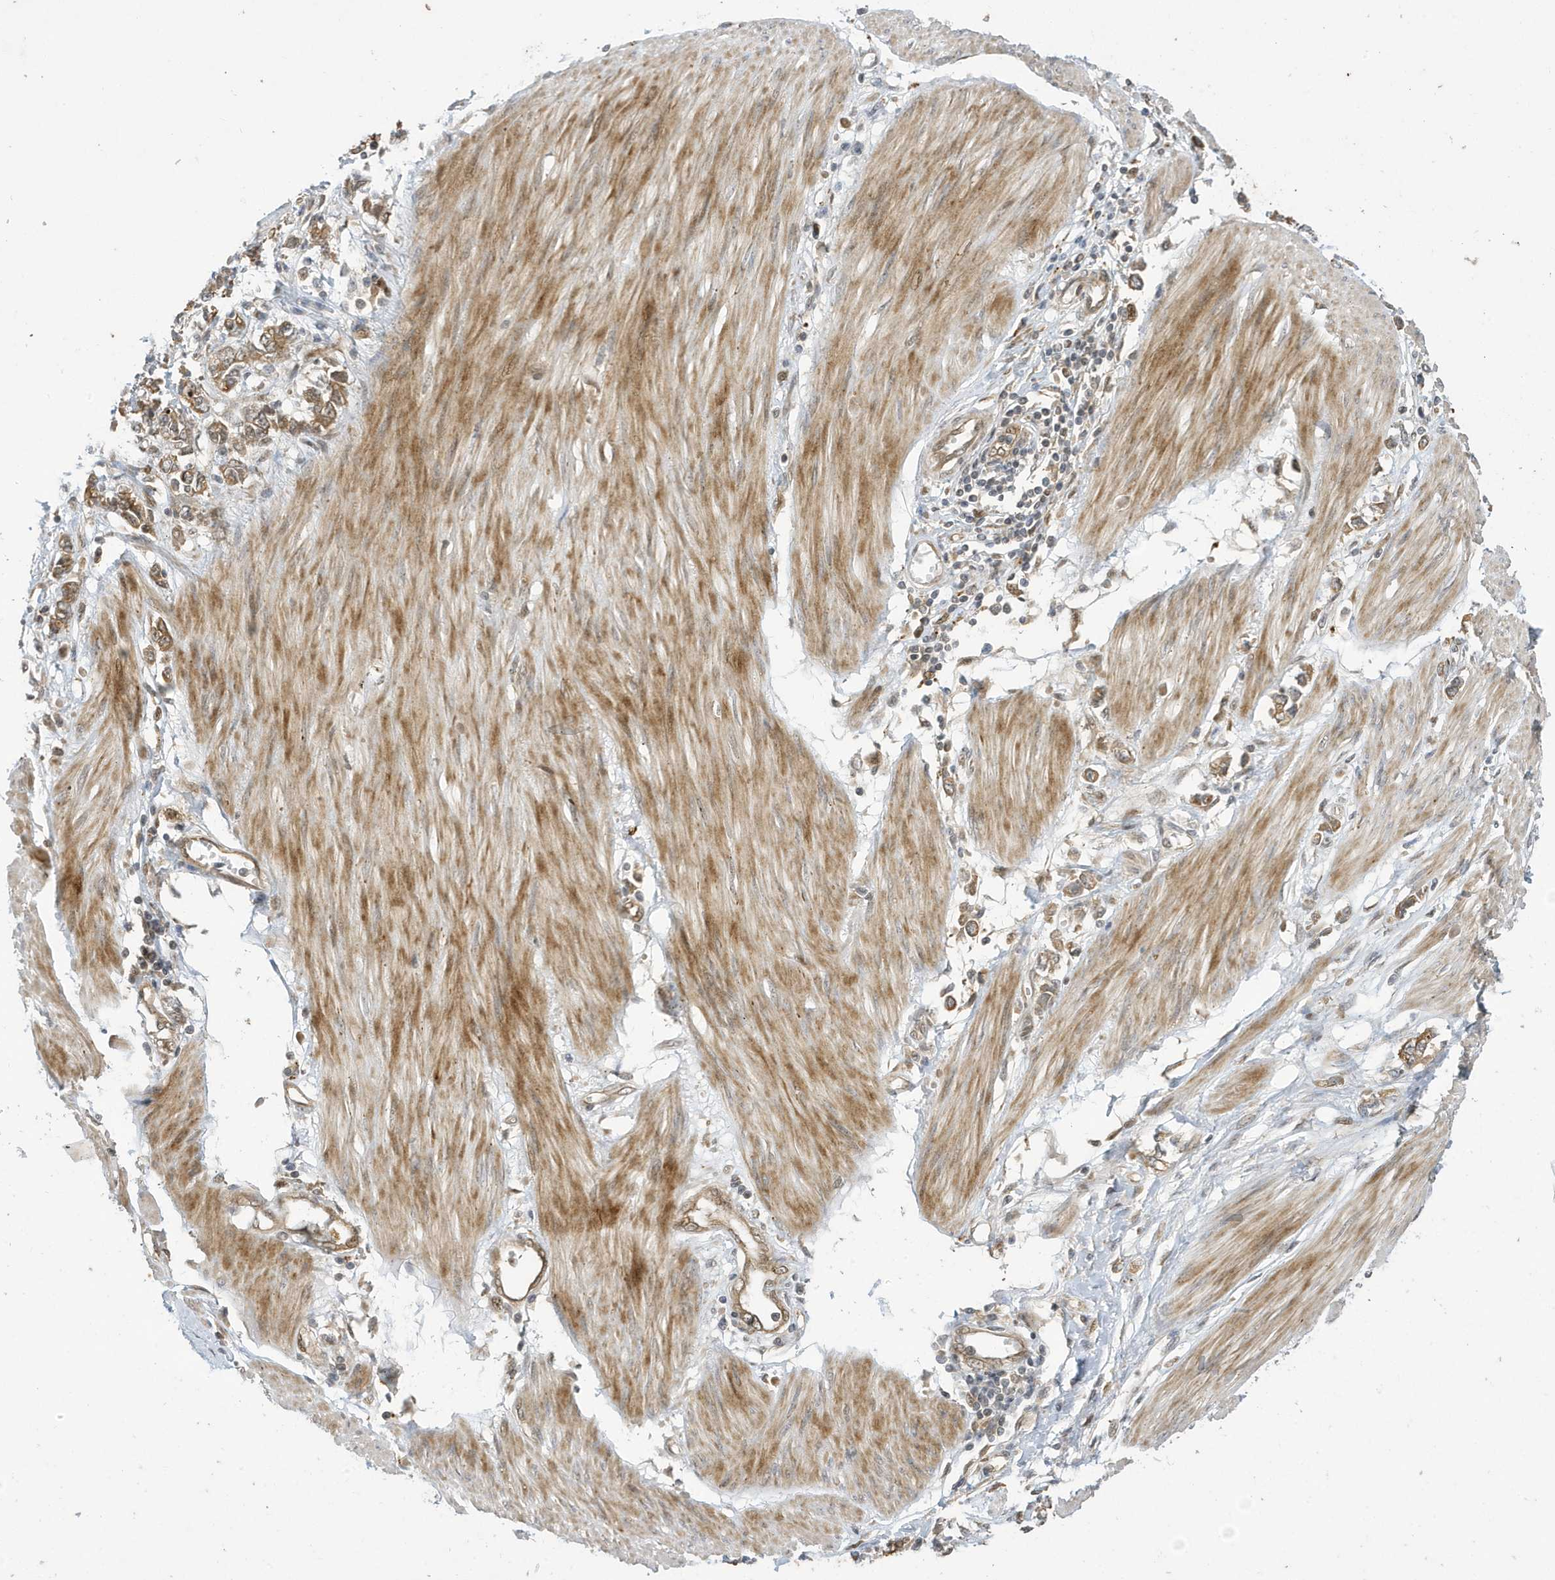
{"staining": {"intensity": "moderate", "quantity": ">75%", "location": "cytoplasmic/membranous"}, "tissue": "stomach cancer", "cell_type": "Tumor cells", "image_type": "cancer", "snomed": [{"axis": "morphology", "description": "Adenocarcinoma, NOS"}, {"axis": "topography", "description": "Stomach"}], "caption": "Immunohistochemistry of adenocarcinoma (stomach) reveals medium levels of moderate cytoplasmic/membranous expression in about >75% of tumor cells.", "gene": "NCOA7", "patient": {"sex": "female", "age": 76}}